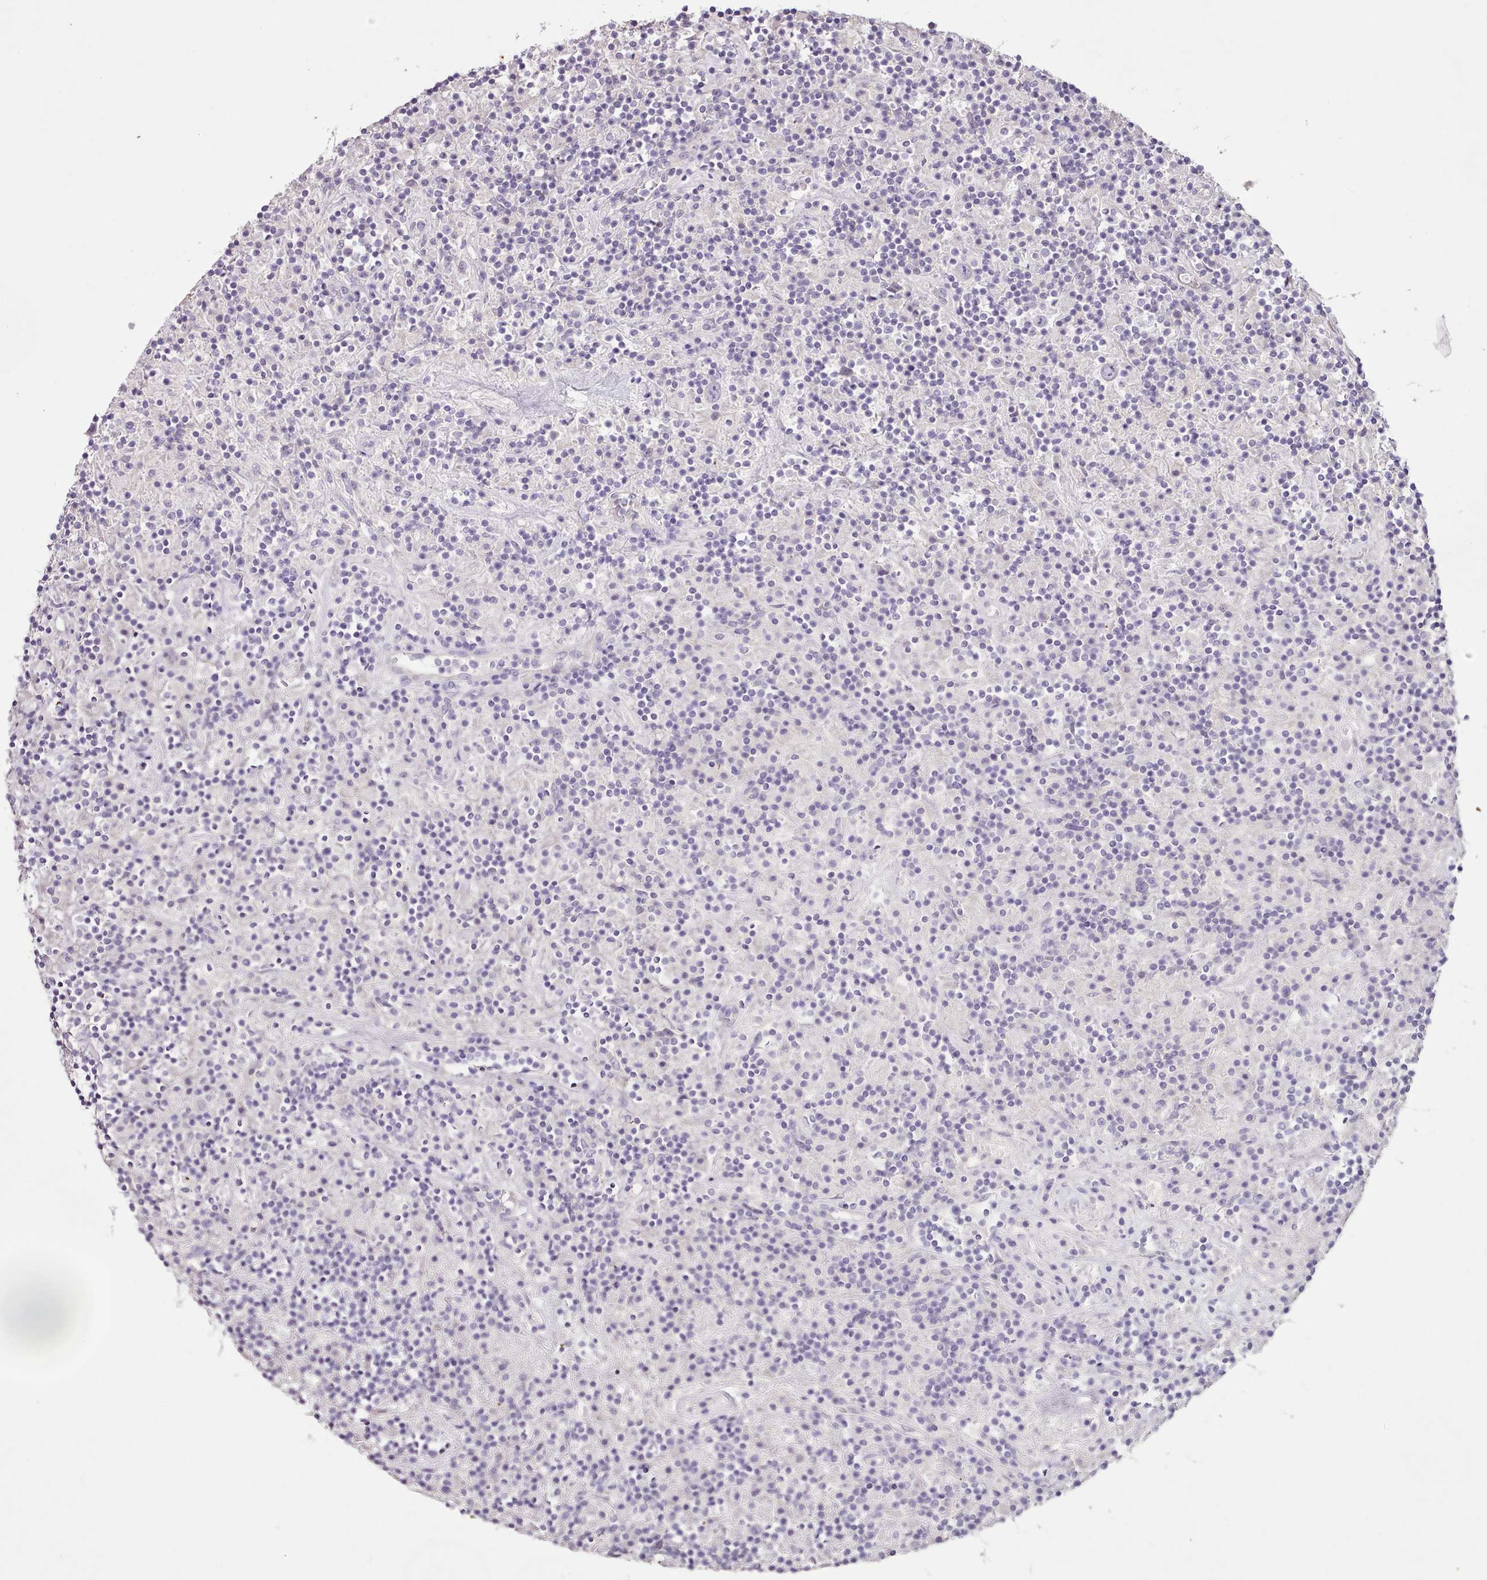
{"staining": {"intensity": "negative", "quantity": "none", "location": "none"}, "tissue": "lymphoma", "cell_type": "Tumor cells", "image_type": "cancer", "snomed": [{"axis": "morphology", "description": "Hodgkin's disease, NOS"}, {"axis": "topography", "description": "Lymph node"}], "caption": "Tumor cells show no significant positivity in Hodgkin's disease.", "gene": "BLOC1S2", "patient": {"sex": "male", "age": 70}}